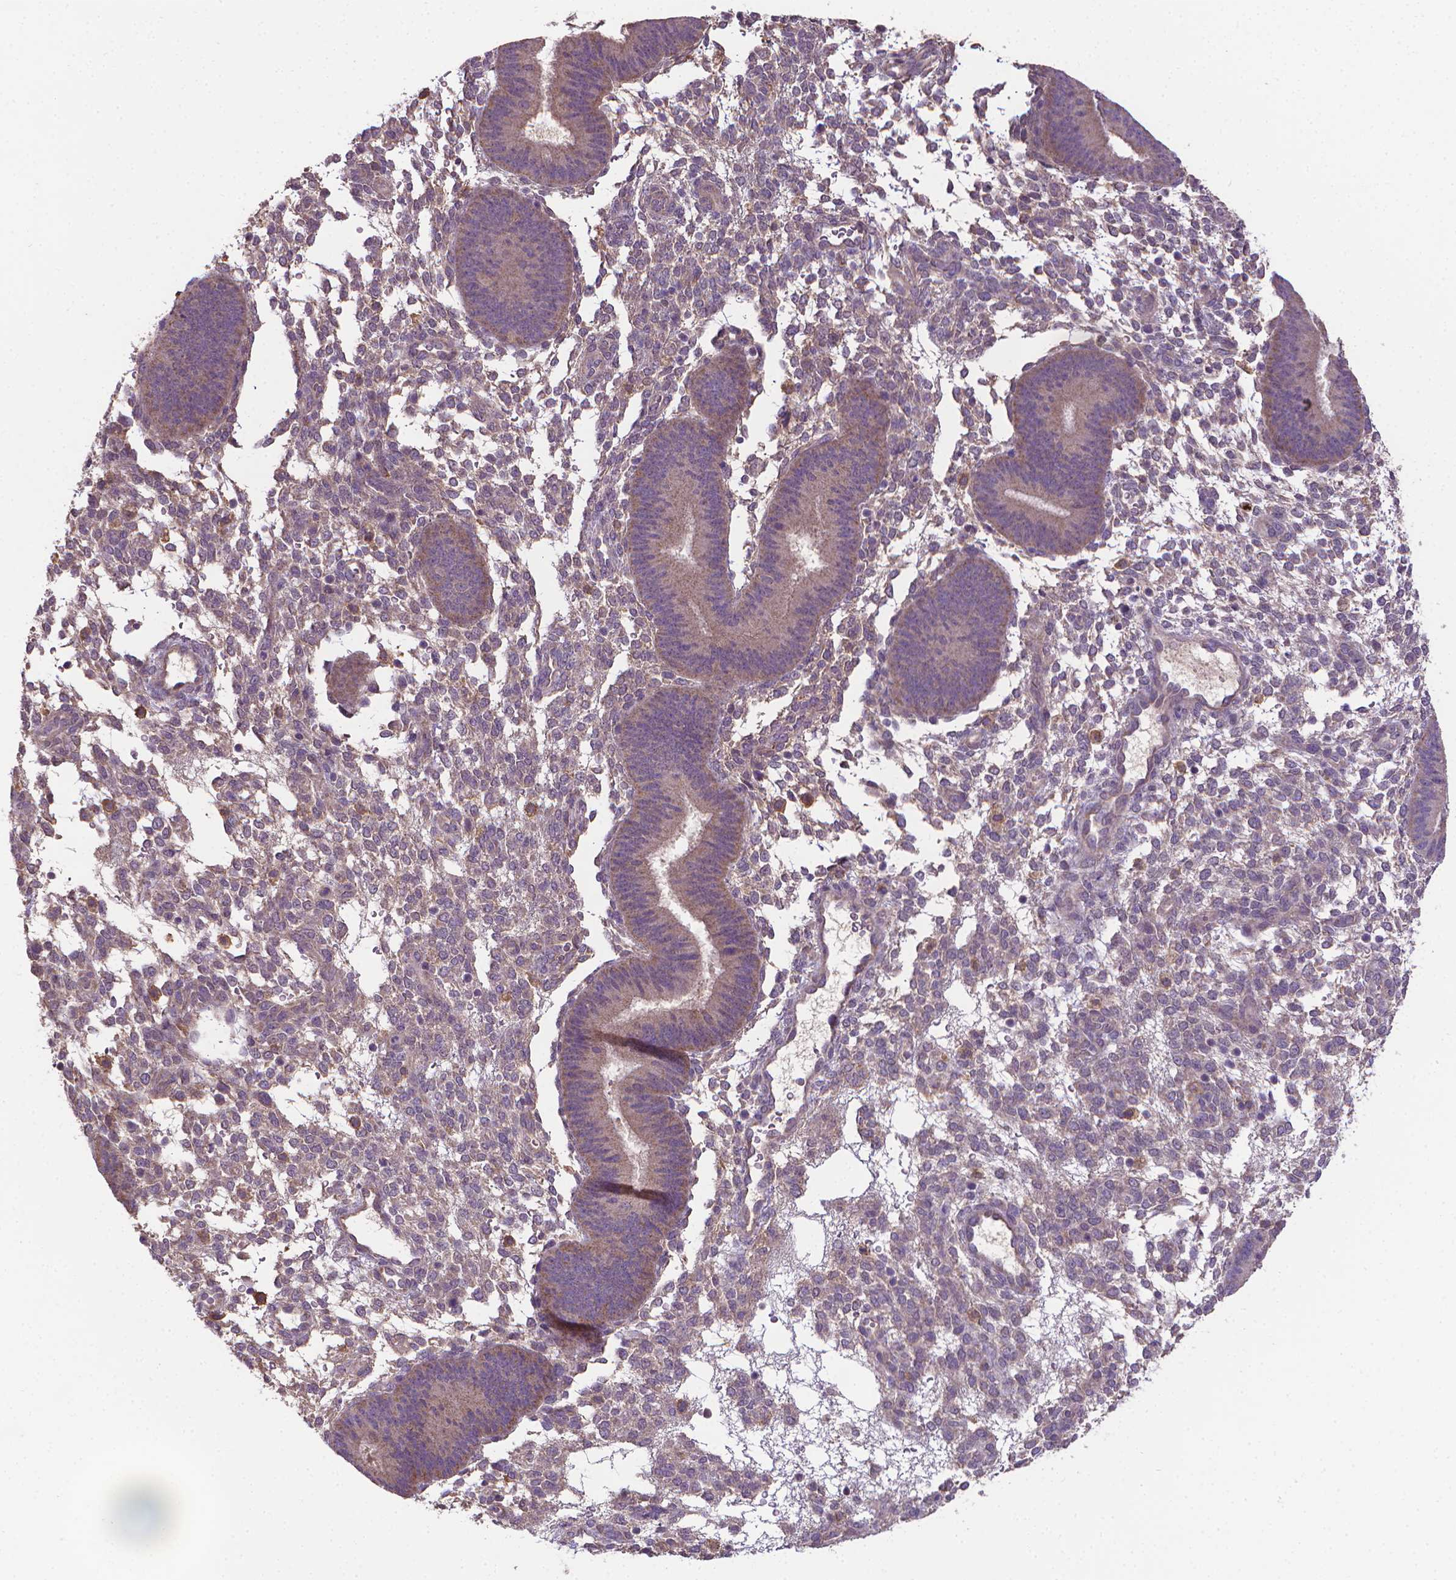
{"staining": {"intensity": "weak", "quantity": "25%-75%", "location": "cytoplasmic/membranous"}, "tissue": "endometrium", "cell_type": "Cells in endometrial stroma", "image_type": "normal", "snomed": [{"axis": "morphology", "description": "Normal tissue, NOS"}, {"axis": "topography", "description": "Endometrium"}], "caption": "Immunohistochemical staining of normal human endometrium shows 25%-75% levels of weak cytoplasmic/membranous protein expression in about 25%-75% of cells in endometrial stroma.", "gene": "GPR63", "patient": {"sex": "female", "age": 39}}